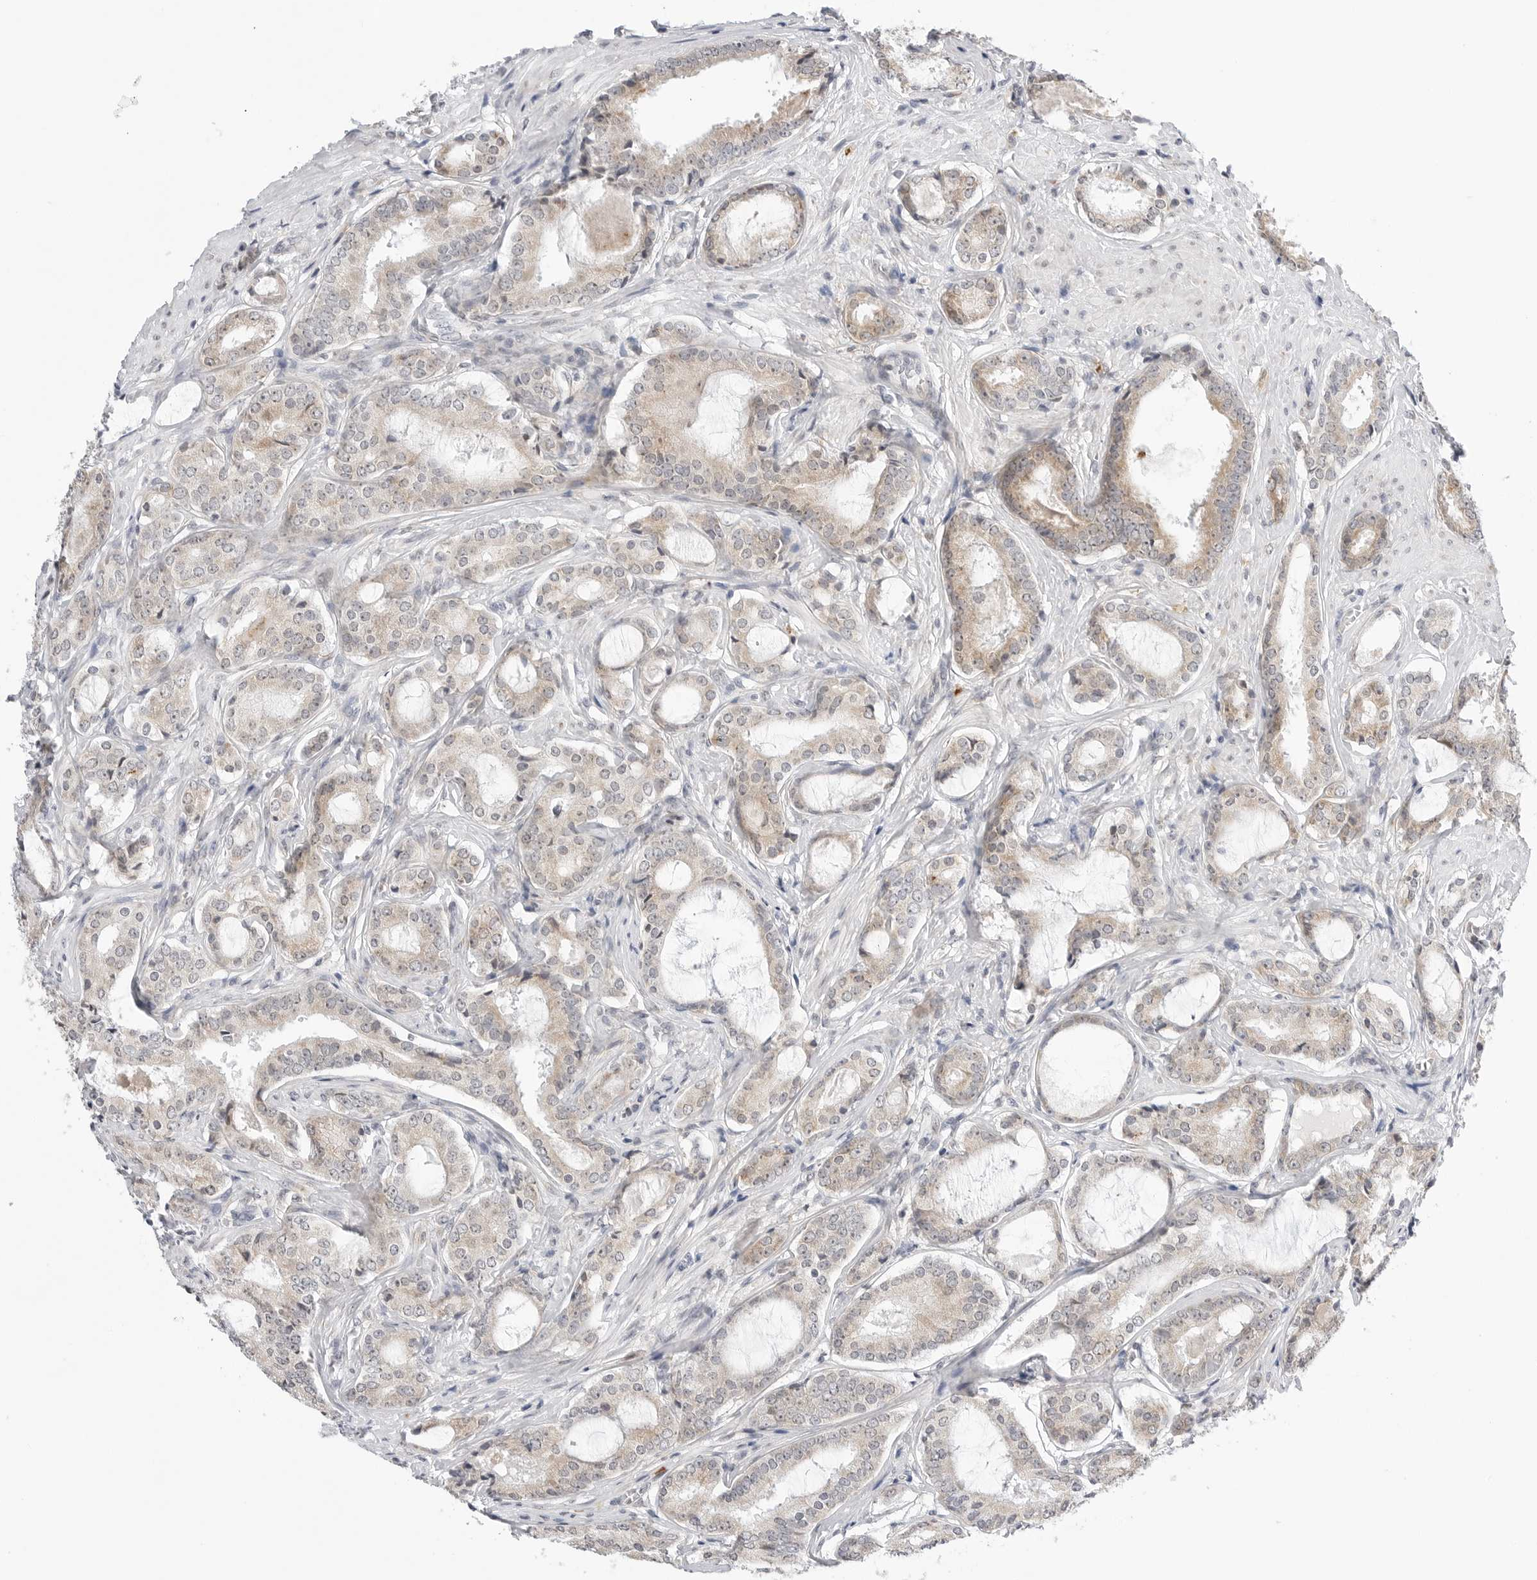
{"staining": {"intensity": "weak", "quantity": "25%-75%", "location": "cytoplasmic/membranous"}, "tissue": "prostate cancer", "cell_type": "Tumor cells", "image_type": "cancer", "snomed": [{"axis": "morphology", "description": "Adenocarcinoma, High grade"}, {"axis": "topography", "description": "Prostate"}], "caption": "Immunohistochemistry (IHC) (DAB) staining of high-grade adenocarcinoma (prostate) shows weak cytoplasmic/membranous protein staining in approximately 25%-75% of tumor cells. (brown staining indicates protein expression, while blue staining denotes nuclei).", "gene": "RPN1", "patient": {"sex": "male", "age": 73}}